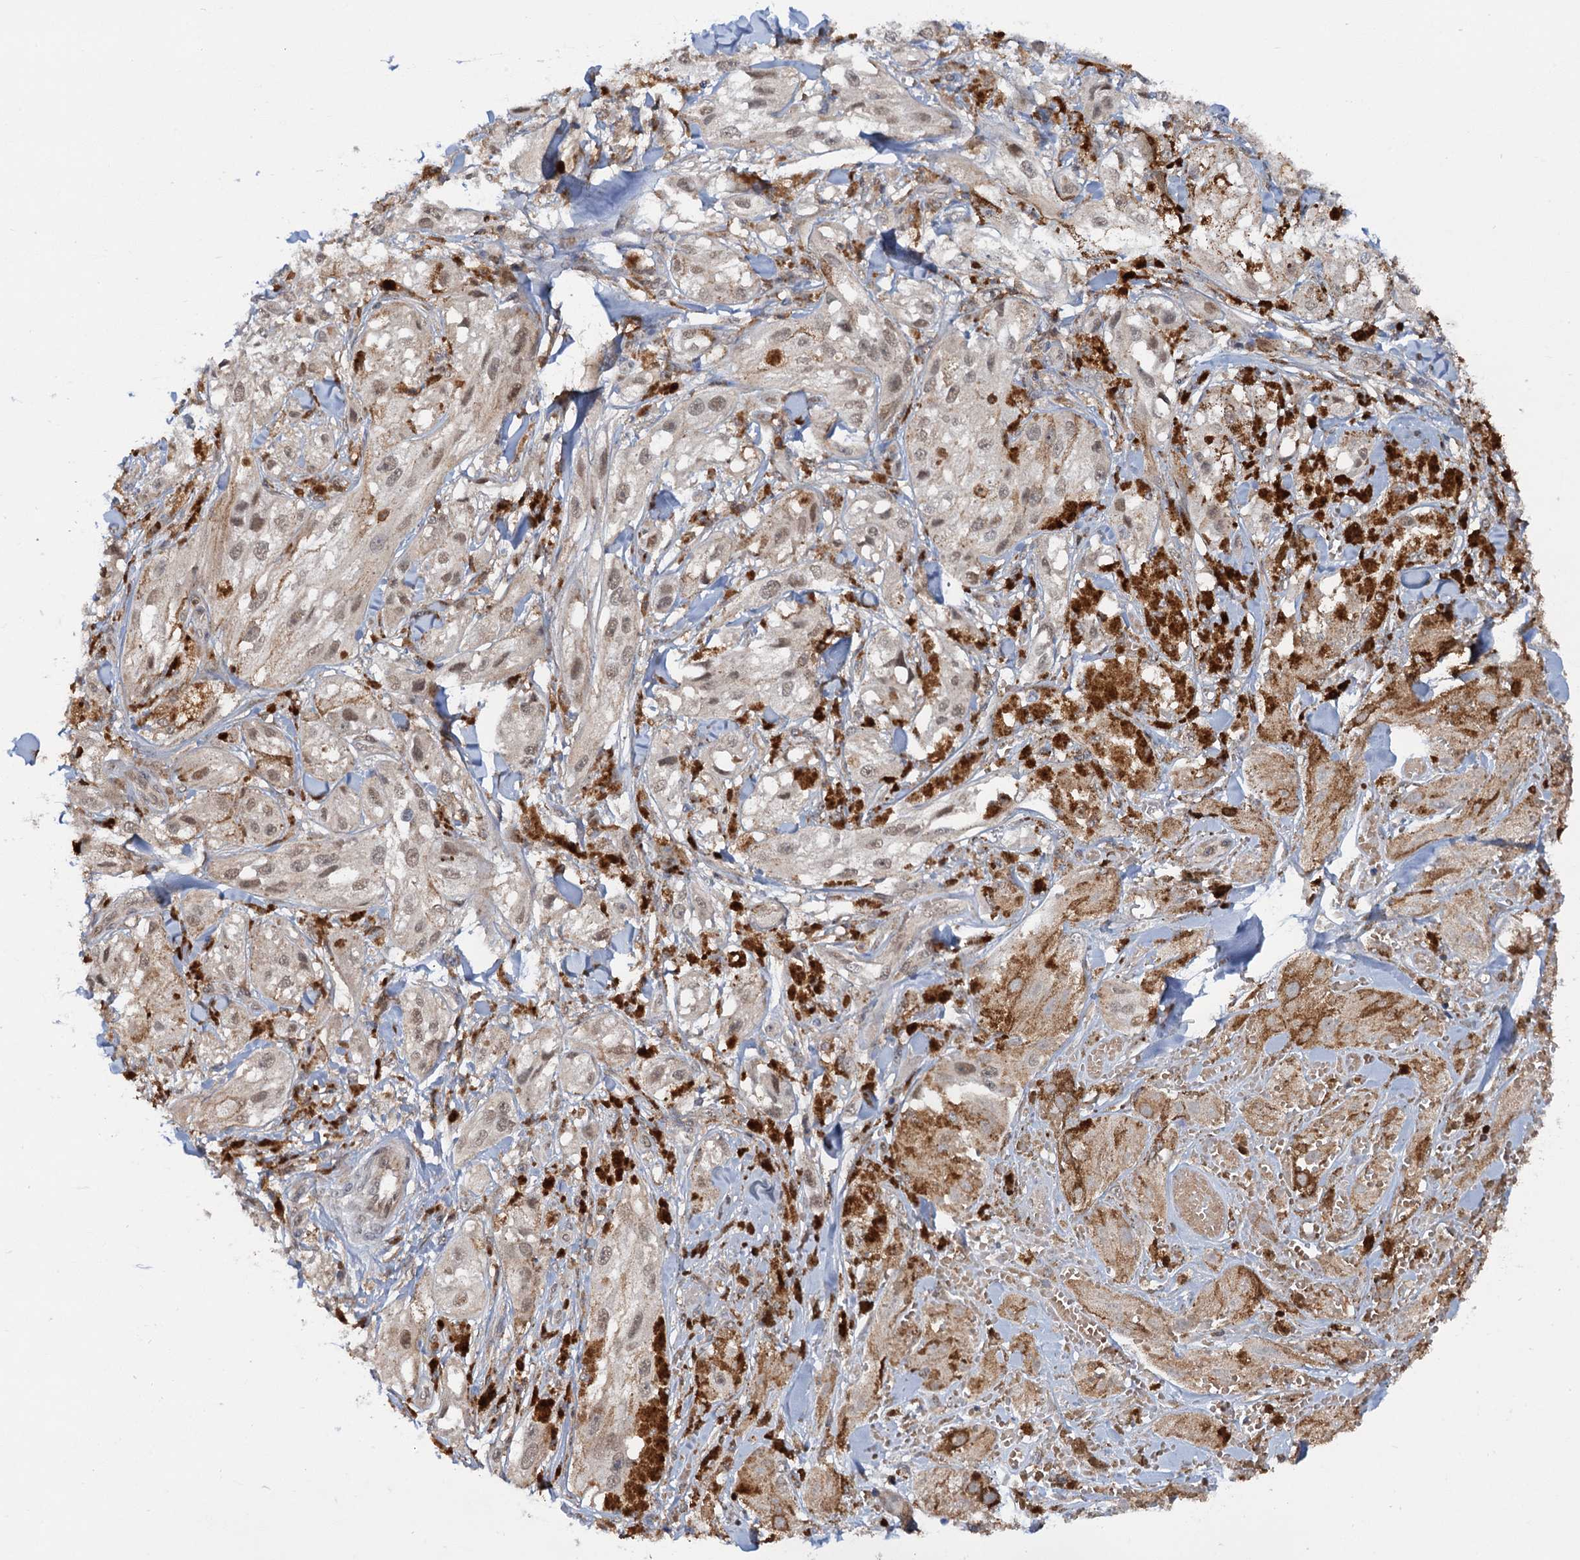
{"staining": {"intensity": "weak", "quantity": ">75%", "location": "nuclear"}, "tissue": "melanoma", "cell_type": "Tumor cells", "image_type": "cancer", "snomed": [{"axis": "morphology", "description": "Malignant melanoma, NOS"}, {"axis": "topography", "description": "Skin"}], "caption": "Human melanoma stained for a protein (brown) demonstrates weak nuclear positive expression in approximately >75% of tumor cells.", "gene": "ZNF609", "patient": {"sex": "male", "age": 88}}